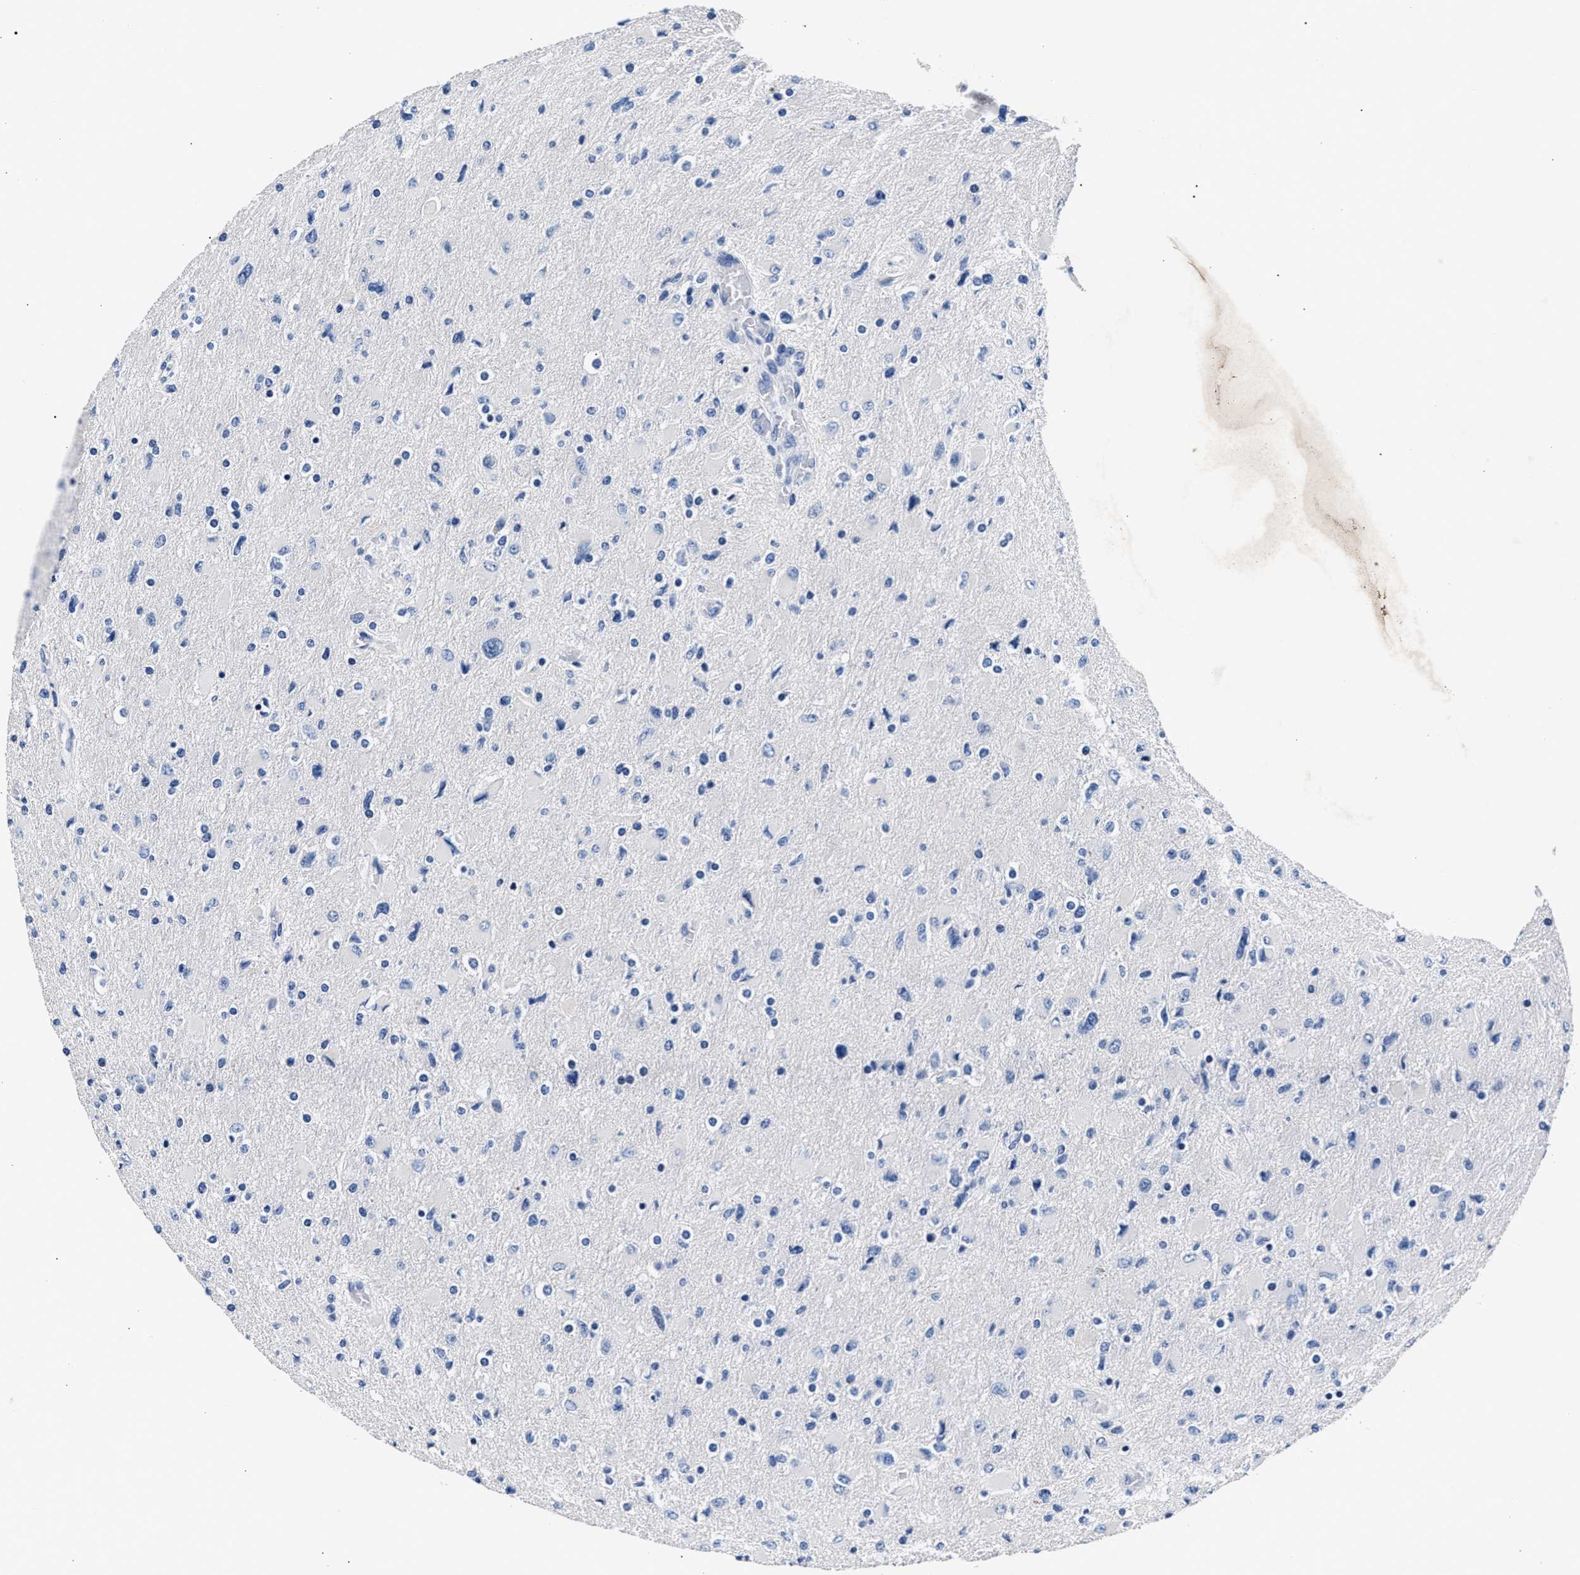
{"staining": {"intensity": "negative", "quantity": "none", "location": "none"}, "tissue": "glioma", "cell_type": "Tumor cells", "image_type": "cancer", "snomed": [{"axis": "morphology", "description": "Glioma, malignant, High grade"}, {"axis": "topography", "description": "Cerebral cortex"}], "caption": "Immunohistochemistry micrograph of neoplastic tissue: glioma stained with DAB (3,3'-diaminobenzidine) reveals no significant protein expression in tumor cells.", "gene": "PHF24", "patient": {"sex": "female", "age": 36}}